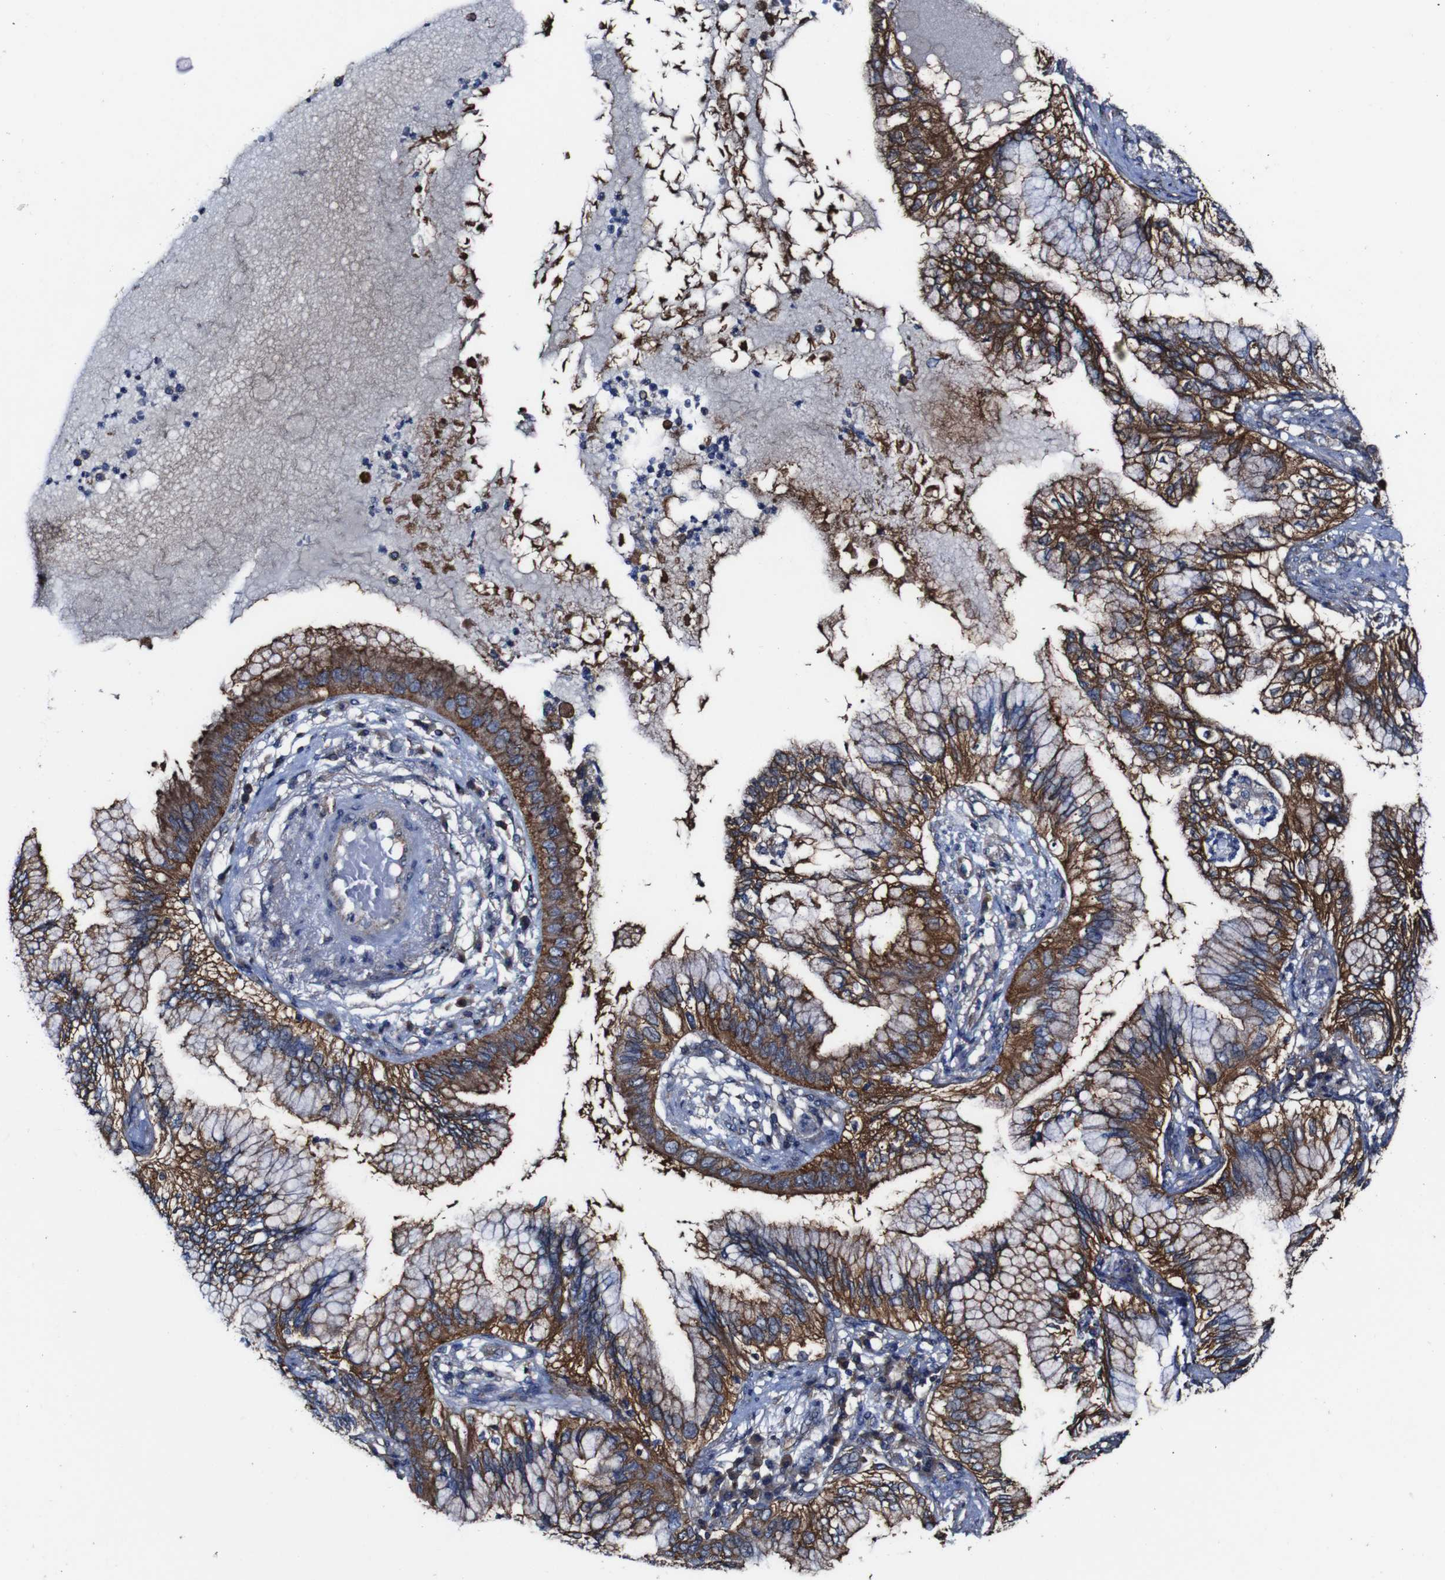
{"staining": {"intensity": "moderate", "quantity": ">75%", "location": "cytoplasmic/membranous"}, "tissue": "lung cancer", "cell_type": "Tumor cells", "image_type": "cancer", "snomed": [{"axis": "morphology", "description": "Normal tissue, NOS"}, {"axis": "morphology", "description": "Adenocarcinoma, NOS"}, {"axis": "topography", "description": "Bronchus"}, {"axis": "topography", "description": "Lung"}], "caption": "IHC staining of lung adenocarcinoma, which displays medium levels of moderate cytoplasmic/membranous staining in approximately >75% of tumor cells indicating moderate cytoplasmic/membranous protein positivity. The staining was performed using DAB (3,3'-diaminobenzidine) (brown) for protein detection and nuclei were counterstained in hematoxylin (blue).", "gene": "CSF1R", "patient": {"sex": "female", "age": 70}}